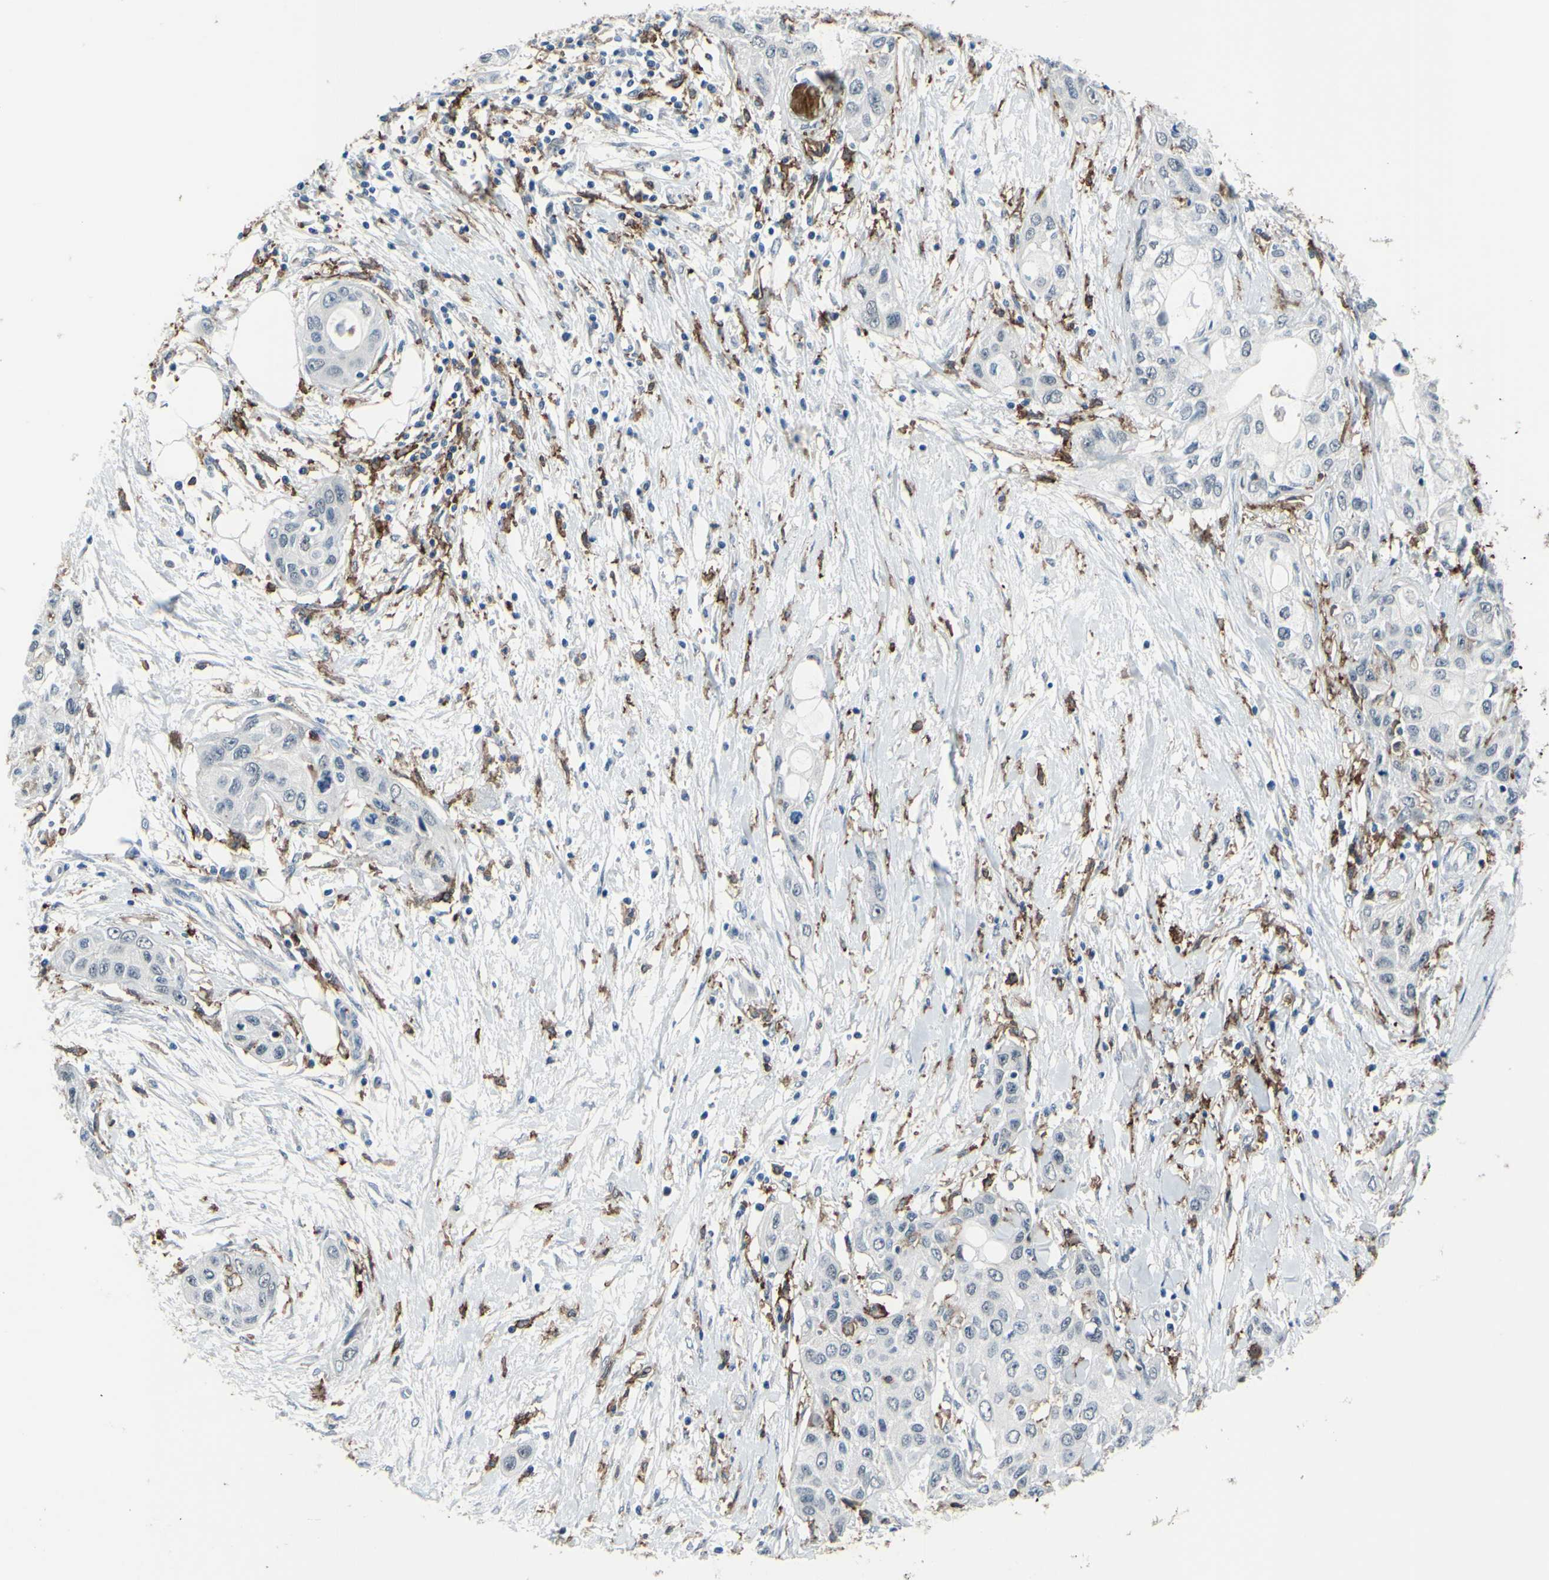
{"staining": {"intensity": "negative", "quantity": "none", "location": "none"}, "tissue": "pancreatic cancer", "cell_type": "Tumor cells", "image_type": "cancer", "snomed": [{"axis": "morphology", "description": "Adenocarcinoma, NOS"}, {"axis": "topography", "description": "Pancreas"}], "caption": "Tumor cells are negative for brown protein staining in pancreatic cancer. The staining is performed using DAB (3,3'-diaminobenzidine) brown chromogen with nuclei counter-stained in using hematoxylin.", "gene": "FCGR2A", "patient": {"sex": "female", "age": 70}}